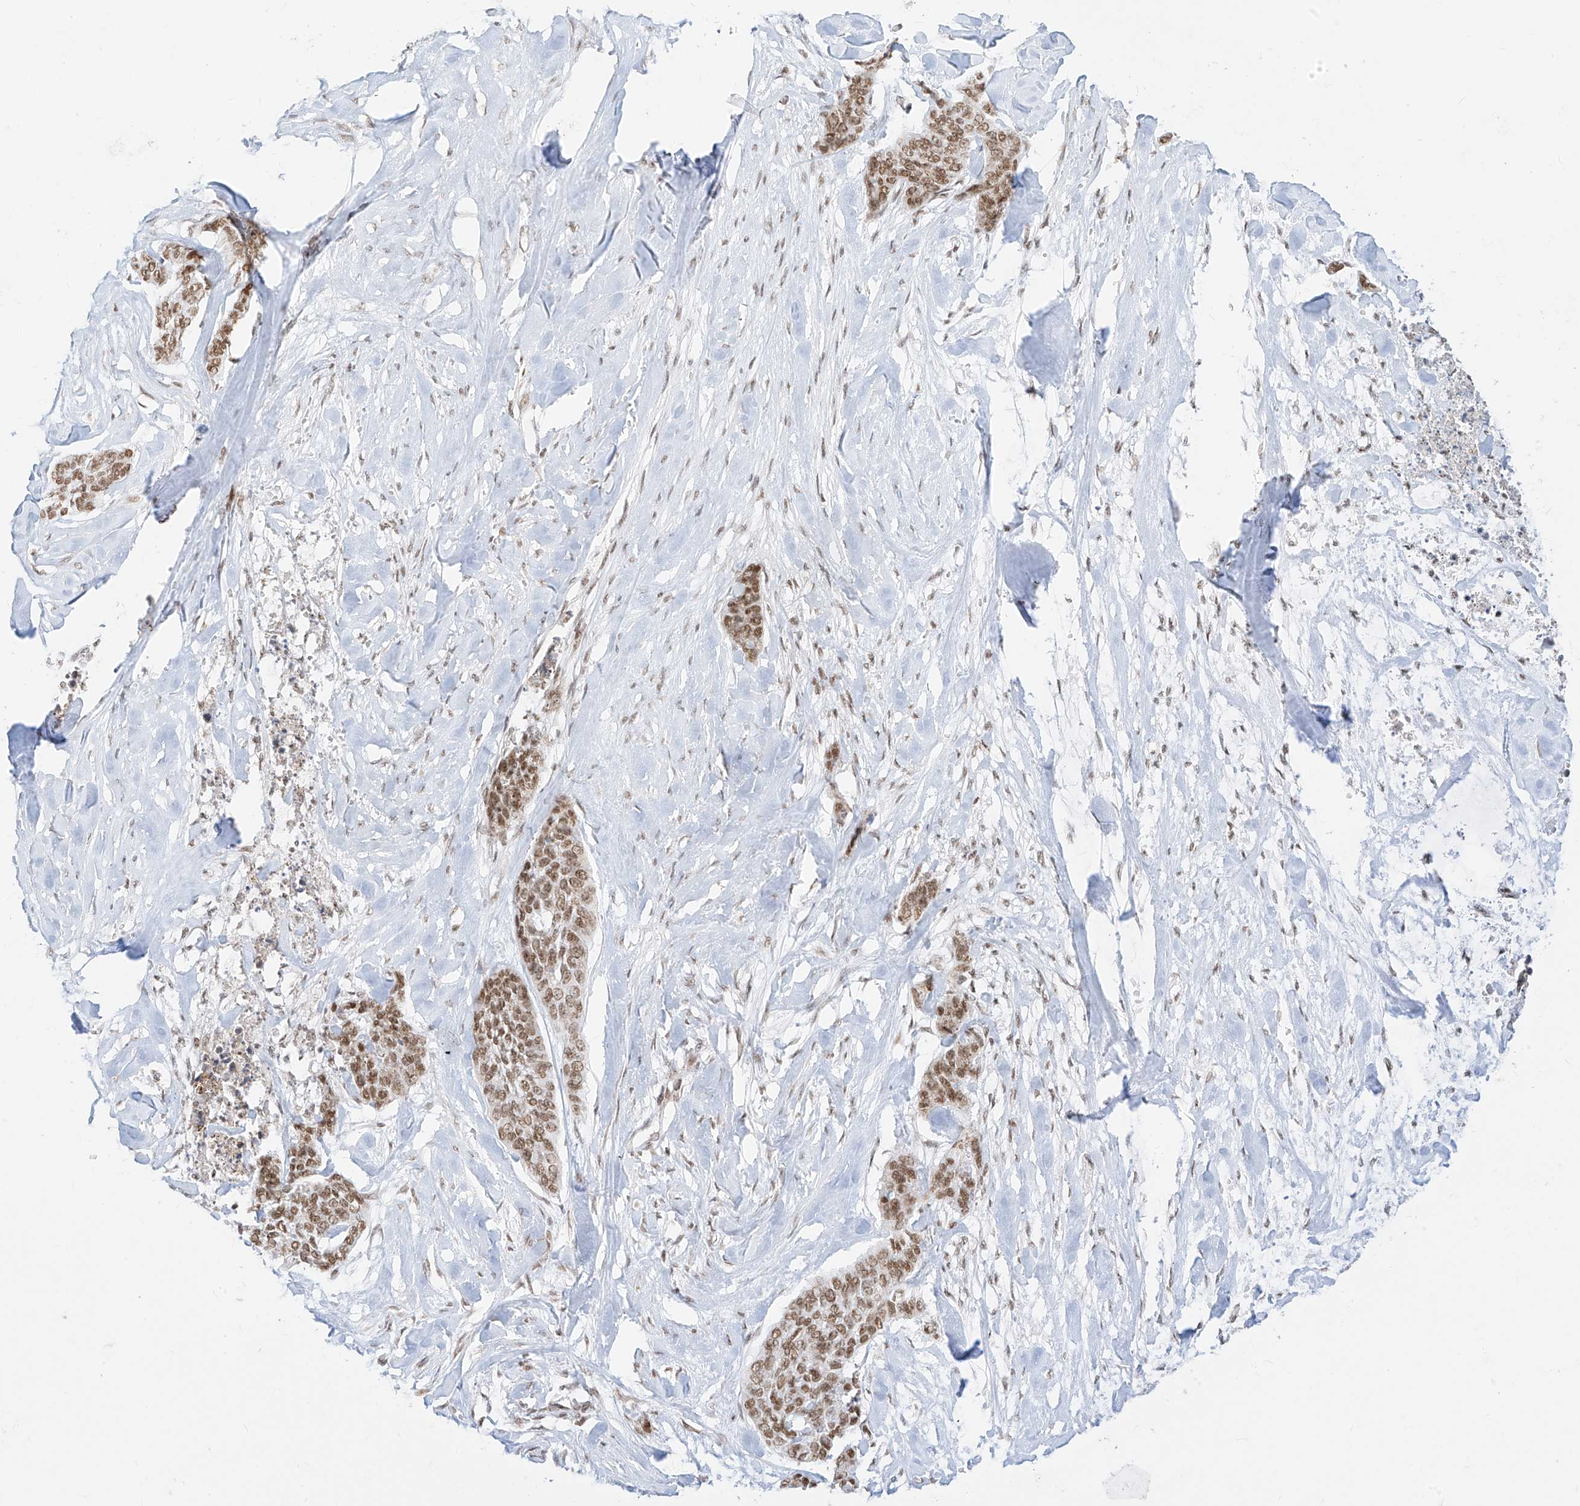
{"staining": {"intensity": "moderate", "quantity": ">75%", "location": "nuclear"}, "tissue": "skin cancer", "cell_type": "Tumor cells", "image_type": "cancer", "snomed": [{"axis": "morphology", "description": "Basal cell carcinoma"}, {"axis": "topography", "description": "Skin"}], "caption": "There is medium levels of moderate nuclear expression in tumor cells of basal cell carcinoma (skin), as demonstrated by immunohistochemical staining (brown color).", "gene": "SUPT5H", "patient": {"sex": "female", "age": 64}}